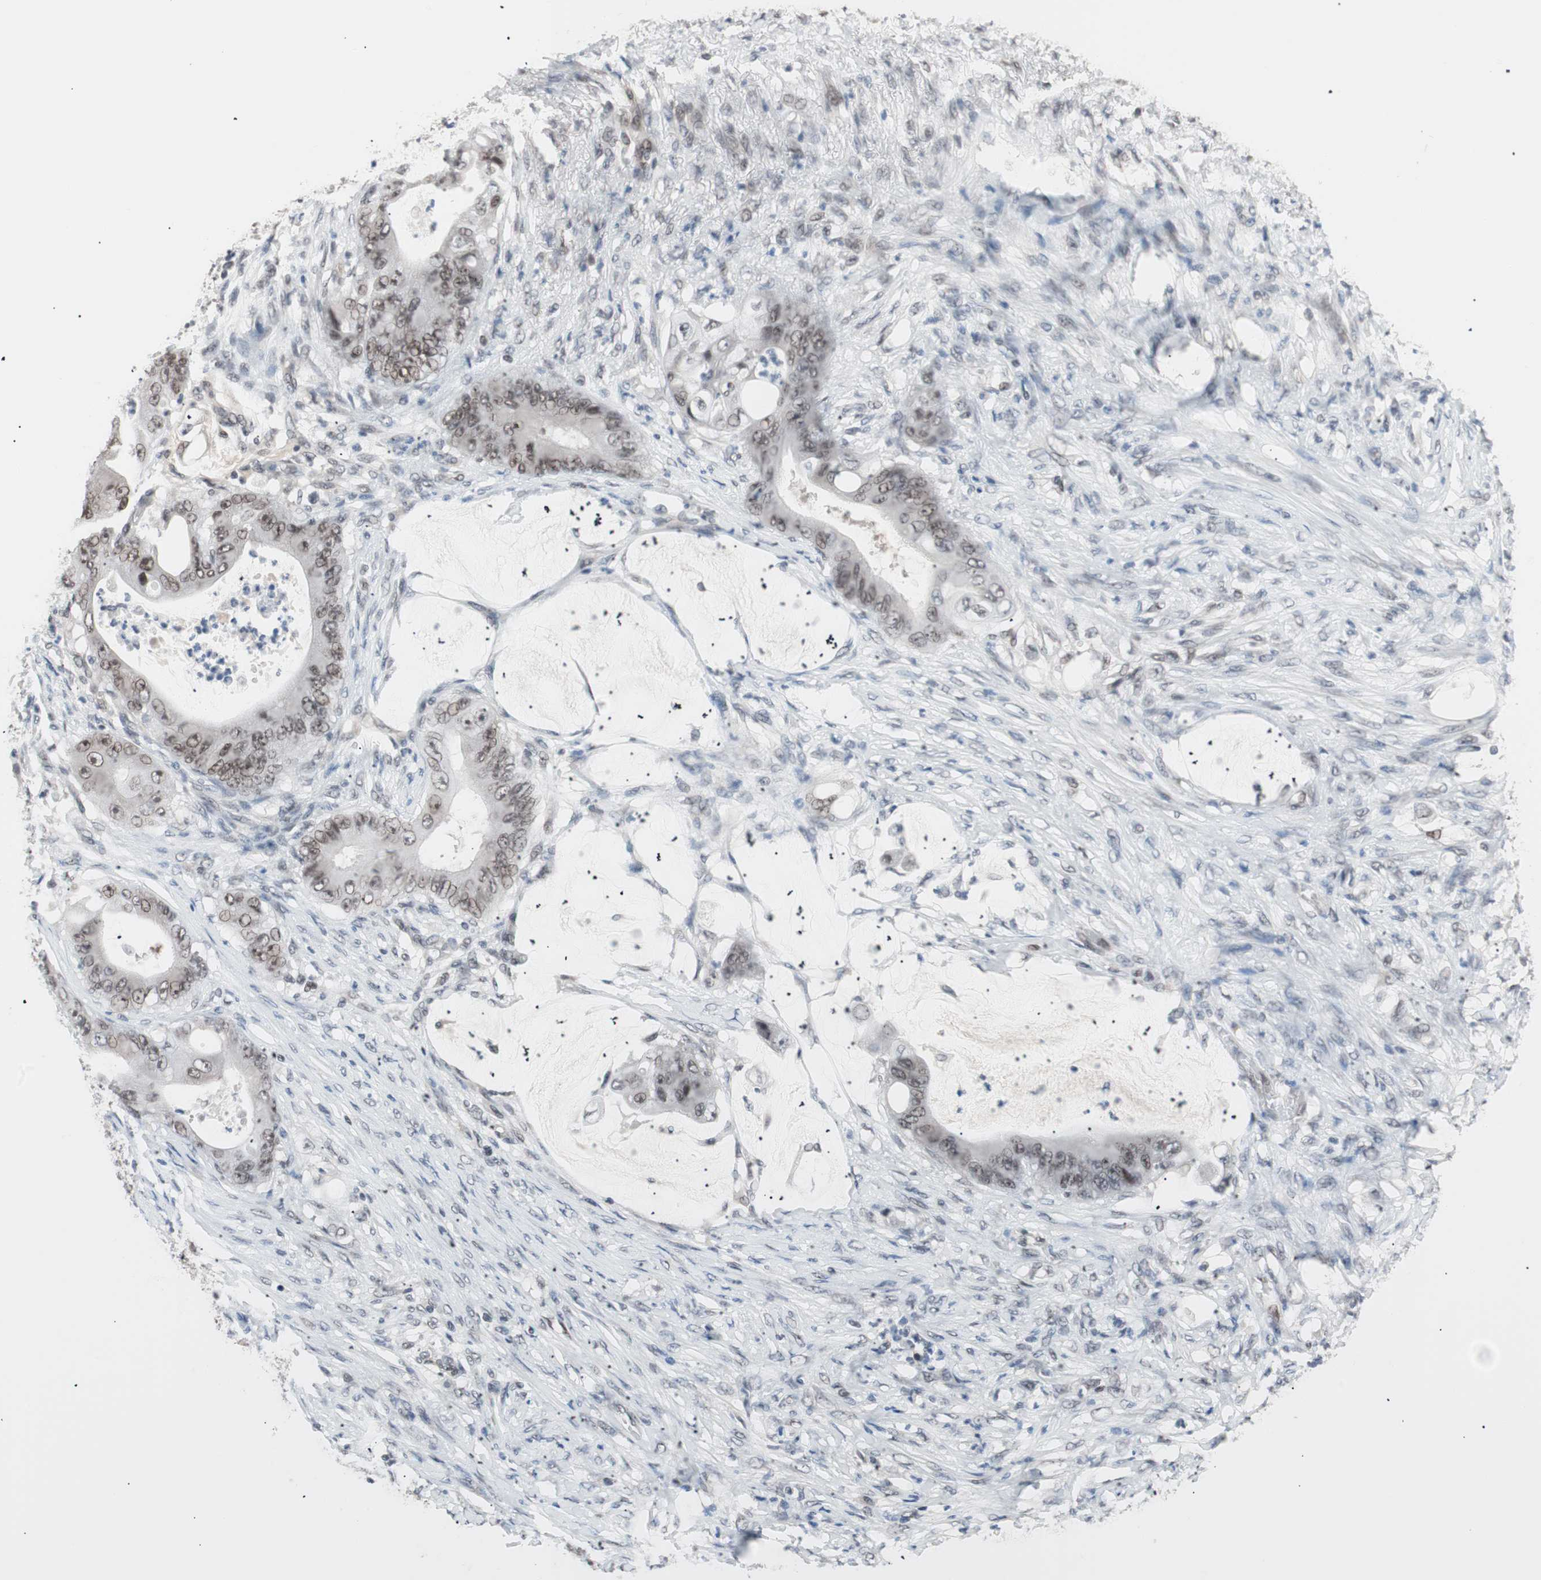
{"staining": {"intensity": "moderate", "quantity": ">75%", "location": "nuclear"}, "tissue": "stomach cancer", "cell_type": "Tumor cells", "image_type": "cancer", "snomed": [{"axis": "morphology", "description": "Adenocarcinoma, NOS"}, {"axis": "topography", "description": "Stomach"}], "caption": "There is medium levels of moderate nuclear staining in tumor cells of stomach cancer, as demonstrated by immunohistochemical staining (brown color).", "gene": "LIG3", "patient": {"sex": "female", "age": 73}}